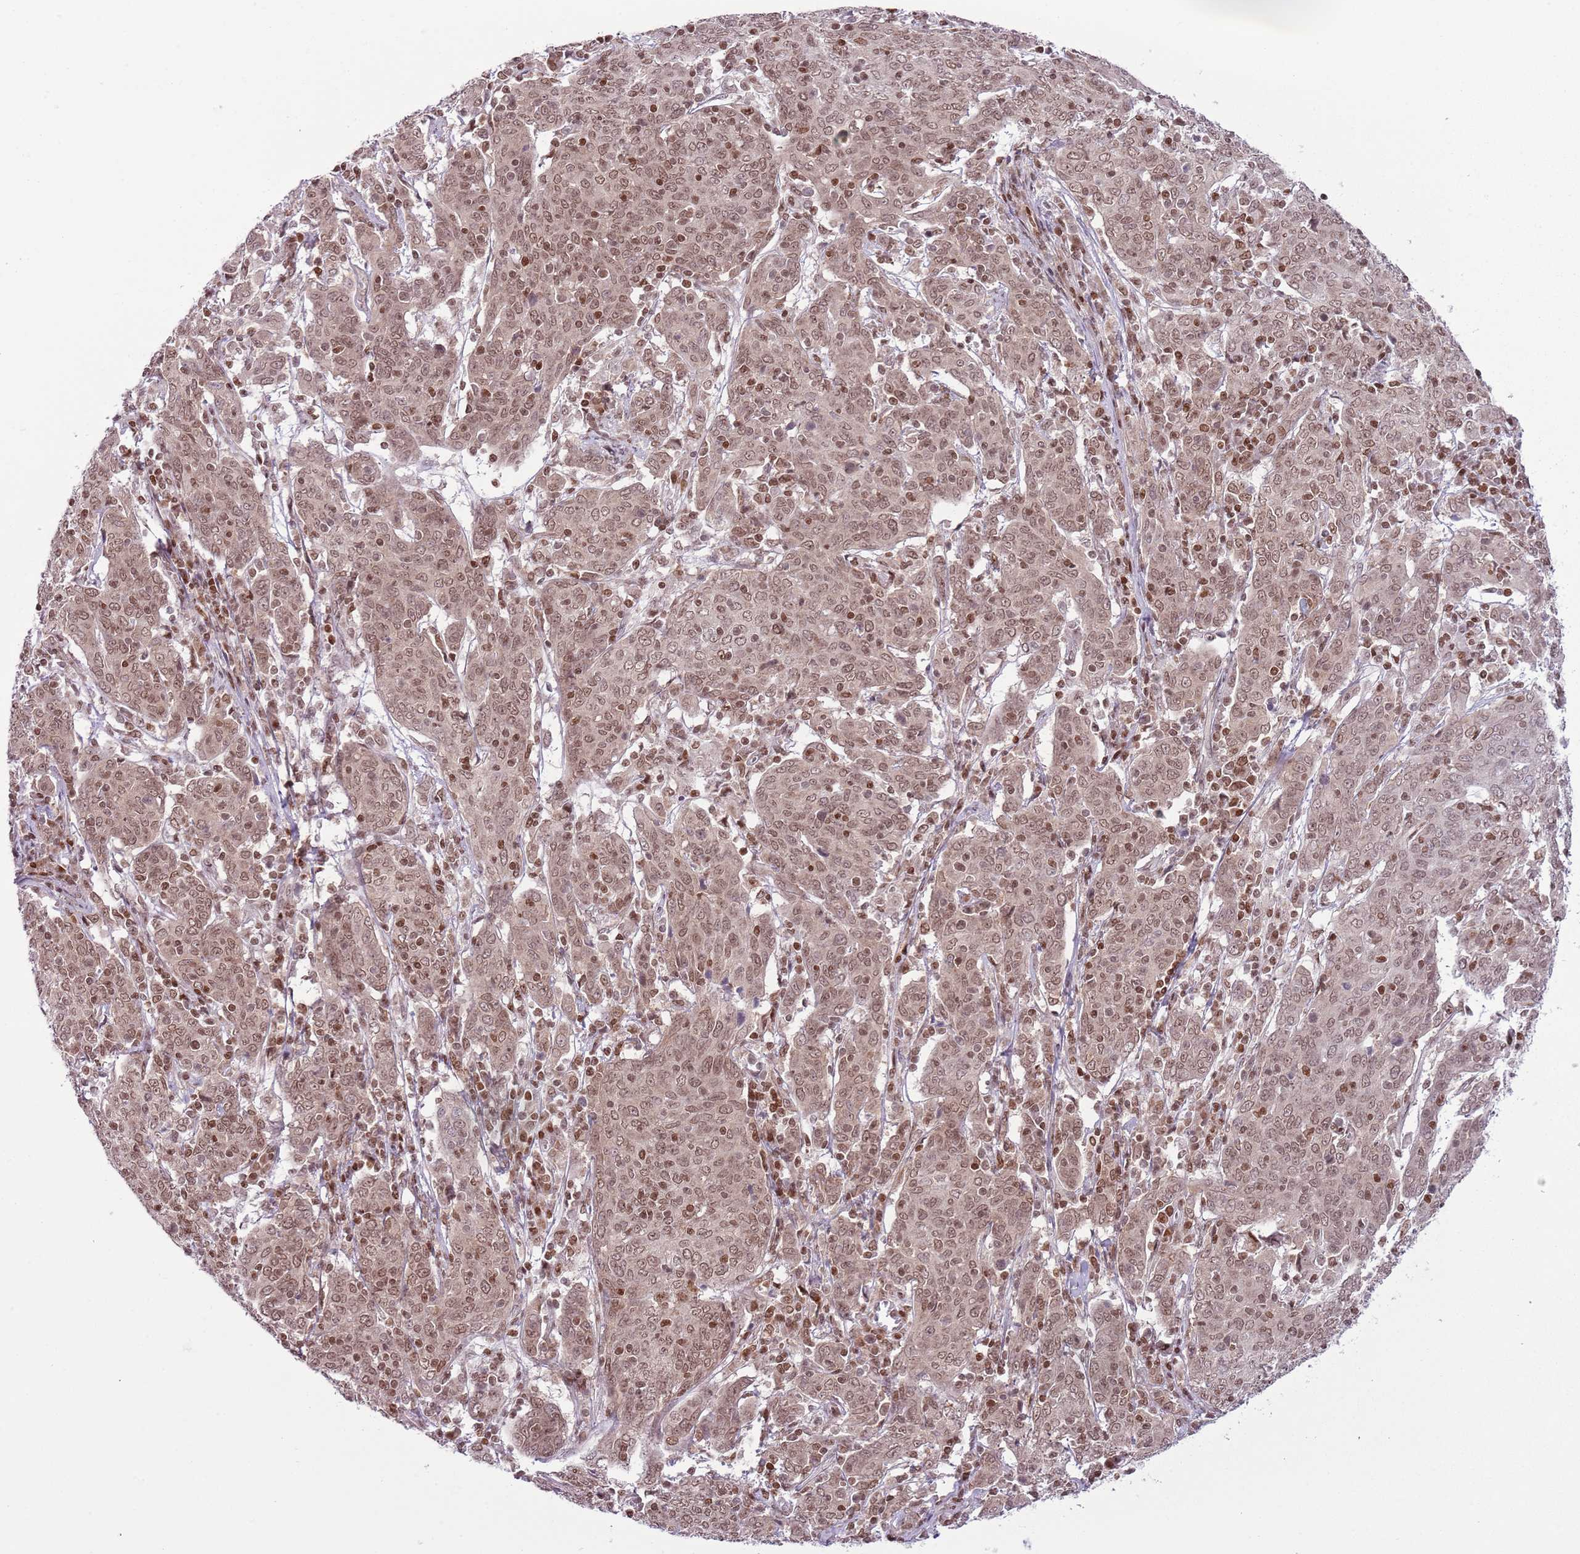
{"staining": {"intensity": "moderate", "quantity": ">75%", "location": "nuclear"}, "tissue": "cervical cancer", "cell_type": "Tumor cells", "image_type": "cancer", "snomed": [{"axis": "morphology", "description": "Squamous cell carcinoma, NOS"}, {"axis": "topography", "description": "Cervix"}], "caption": "A brown stain highlights moderate nuclear expression of a protein in human cervical squamous cell carcinoma tumor cells. The staining is performed using DAB brown chromogen to label protein expression. The nuclei are counter-stained blue using hematoxylin.", "gene": "SELENOH", "patient": {"sex": "female", "age": 67}}